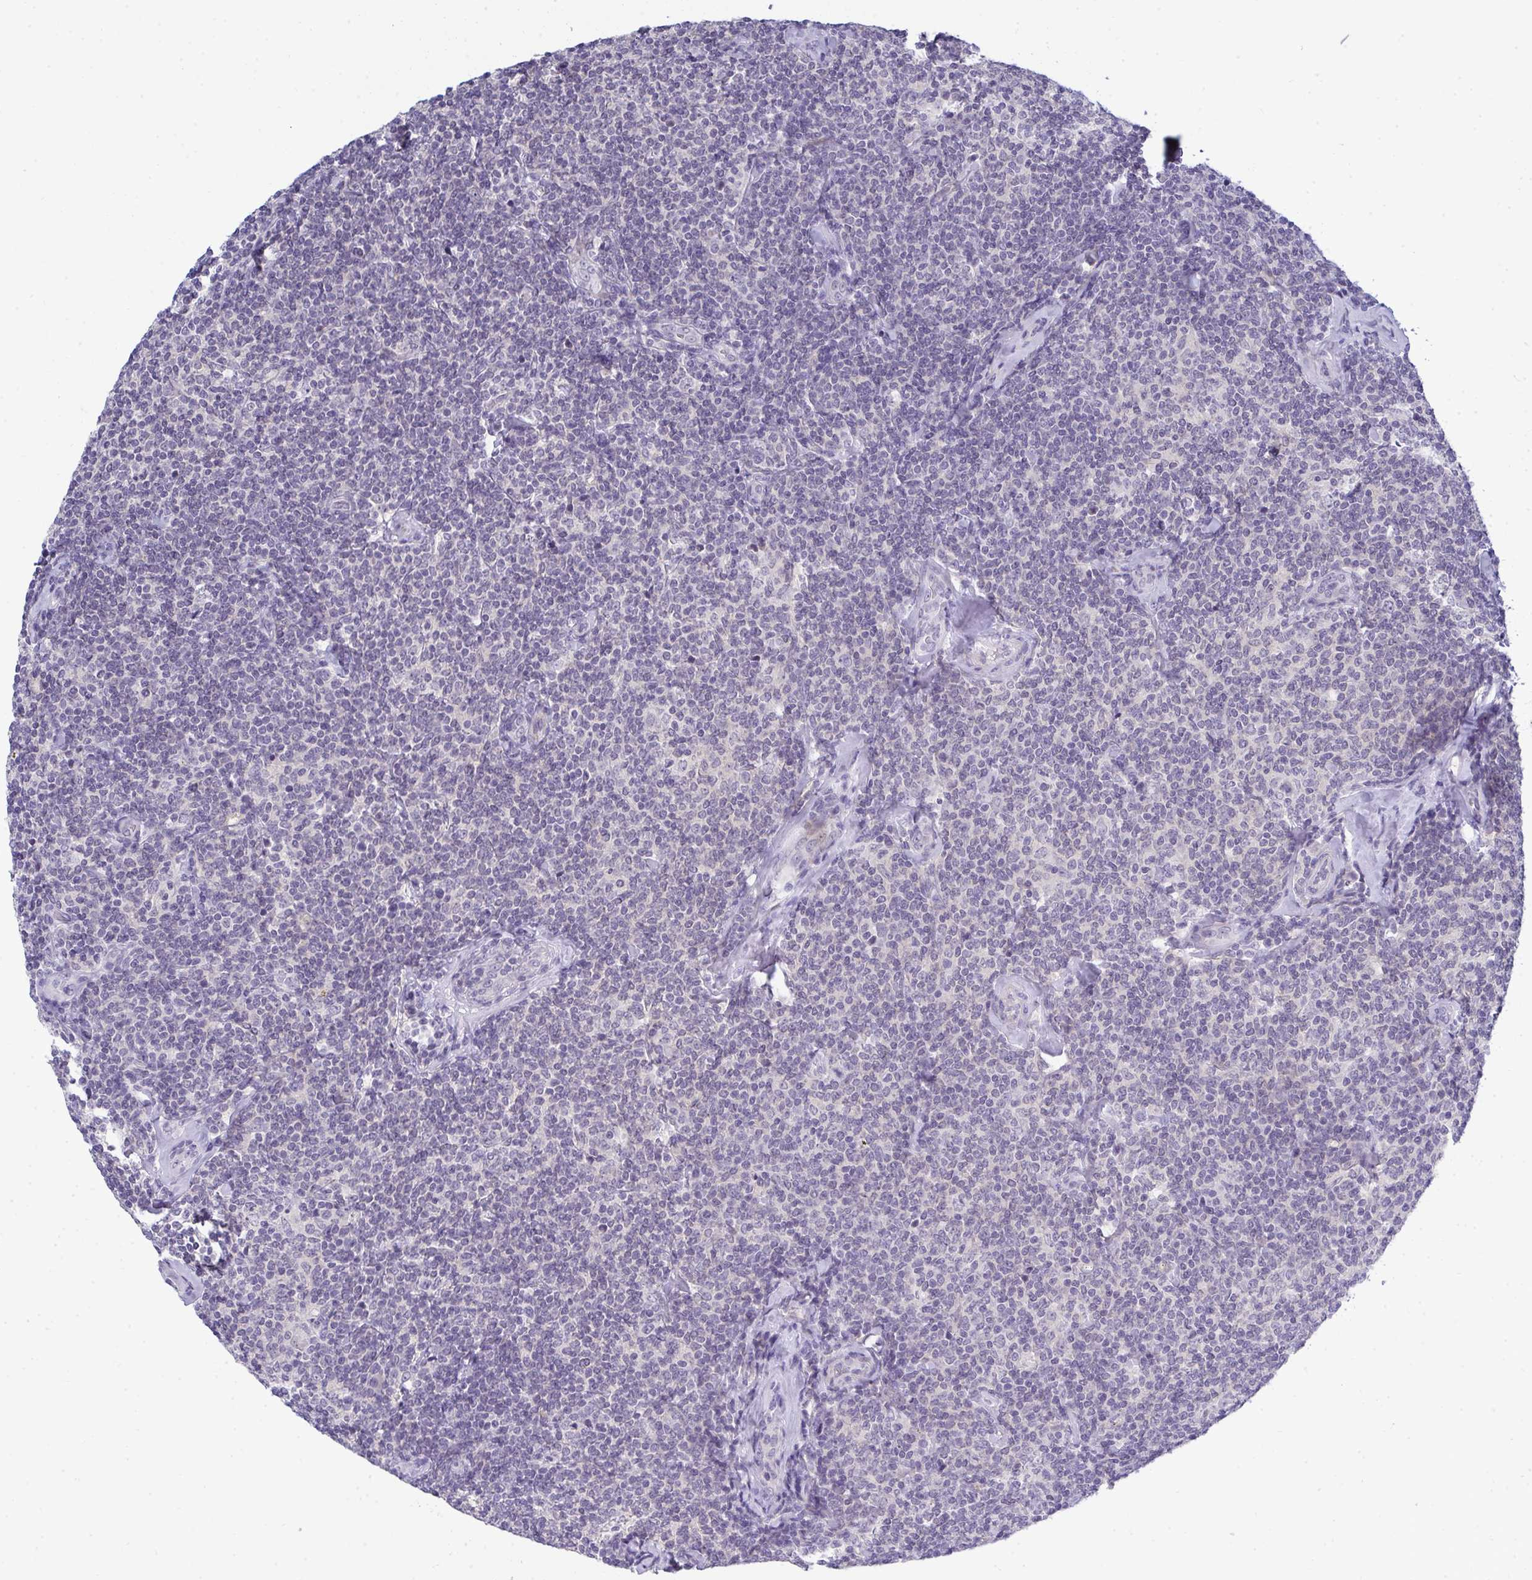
{"staining": {"intensity": "negative", "quantity": "none", "location": "none"}, "tissue": "lymphoma", "cell_type": "Tumor cells", "image_type": "cancer", "snomed": [{"axis": "morphology", "description": "Malignant lymphoma, non-Hodgkin's type, Low grade"}, {"axis": "topography", "description": "Lymph node"}], "caption": "Tumor cells are negative for brown protein staining in lymphoma.", "gene": "TMEM82", "patient": {"sex": "female", "age": 56}}